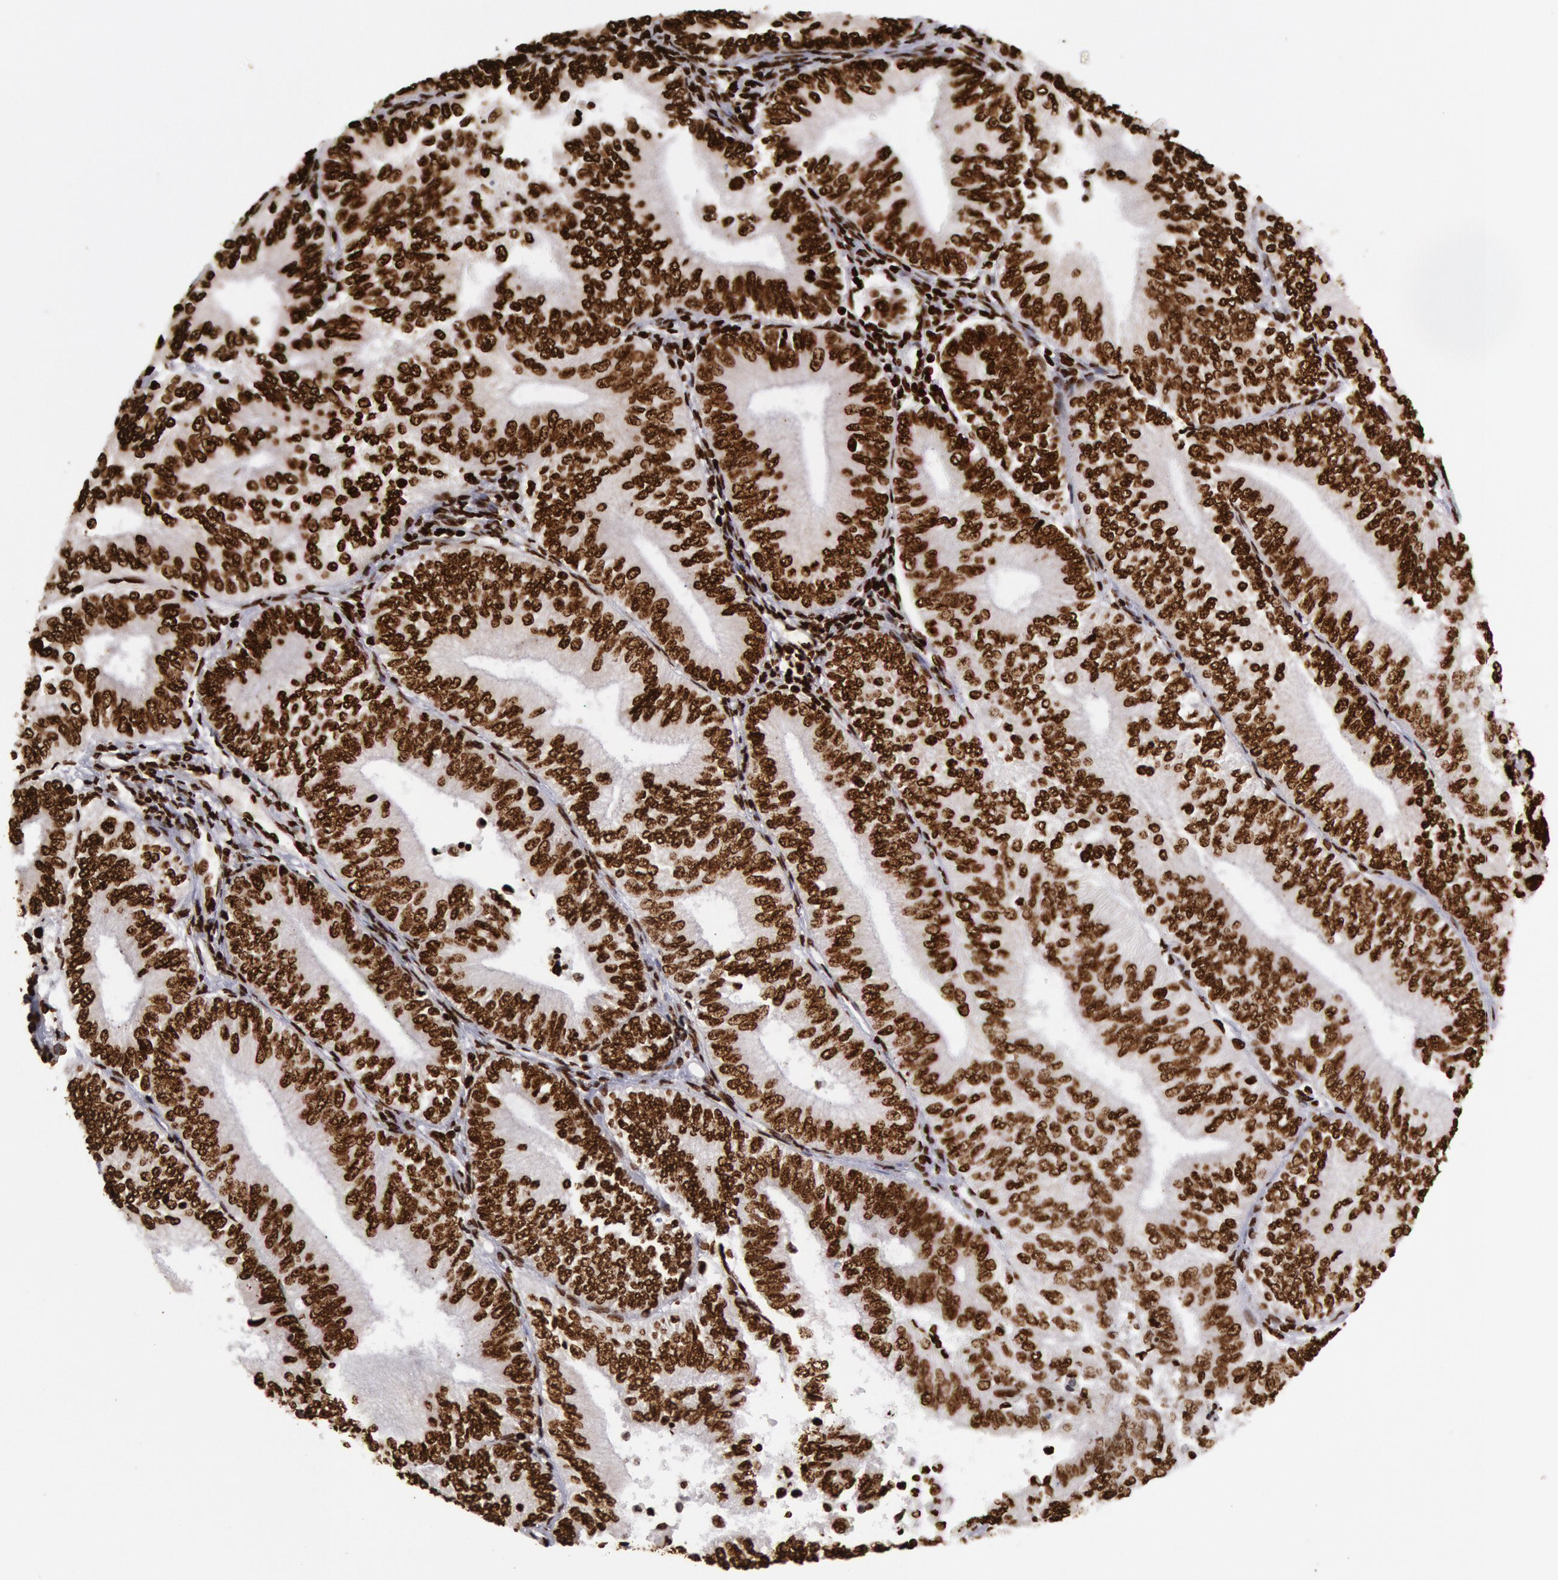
{"staining": {"intensity": "strong", "quantity": ">75%", "location": "nuclear"}, "tissue": "endometrial cancer", "cell_type": "Tumor cells", "image_type": "cancer", "snomed": [{"axis": "morphology", "description": "Adenocarcinoma, NOS"}, {"axis": "topography", "description": "Endometrium"}], "caption": "IHC image of human endometrial cancer (adenocarcinoma) stained for a protein (brown), which demonstrates high levels of strong nuclear expression in about >75% of tumor cells.", "gene": "H3-4", "patient": {"sex": "female", "age": 55}}